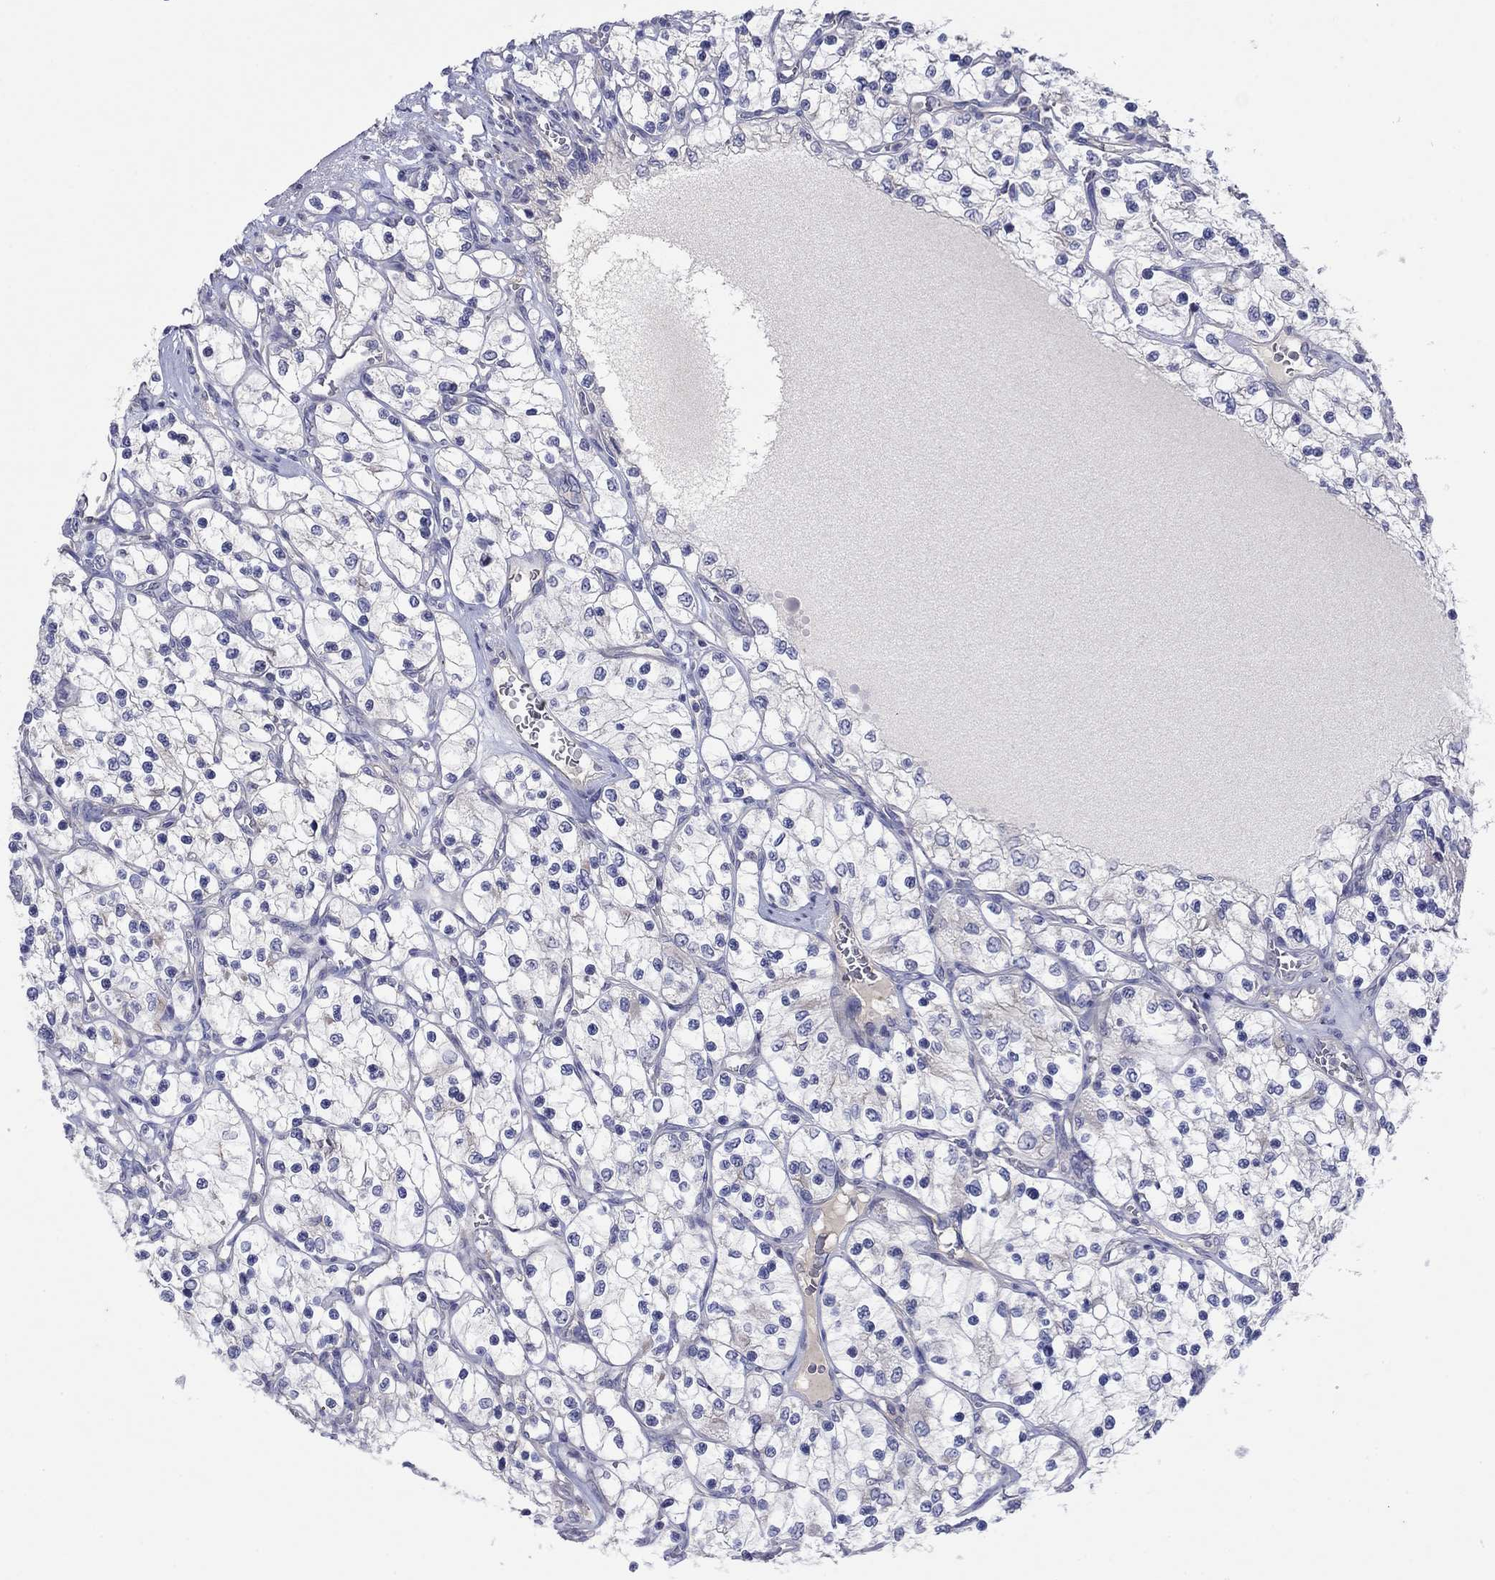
{"staining": {"intensity": "negative", "quantity": "none", "location": "none"}, "tissue": "renal cancer", "cell_type": "Tumor cells", "image_type": "cancer", "snomed": [{"axis": "morphology", "description": "Adenocarcinoma, NOS"}, {"axis": "topography", "description": "Kidney"}], "caption": "Immunohistochemical staining of human renal cancer shows no significant expression in tumor cells.", "gene": "PLCL2", "patient": {"sex": "female", "age": 69}}